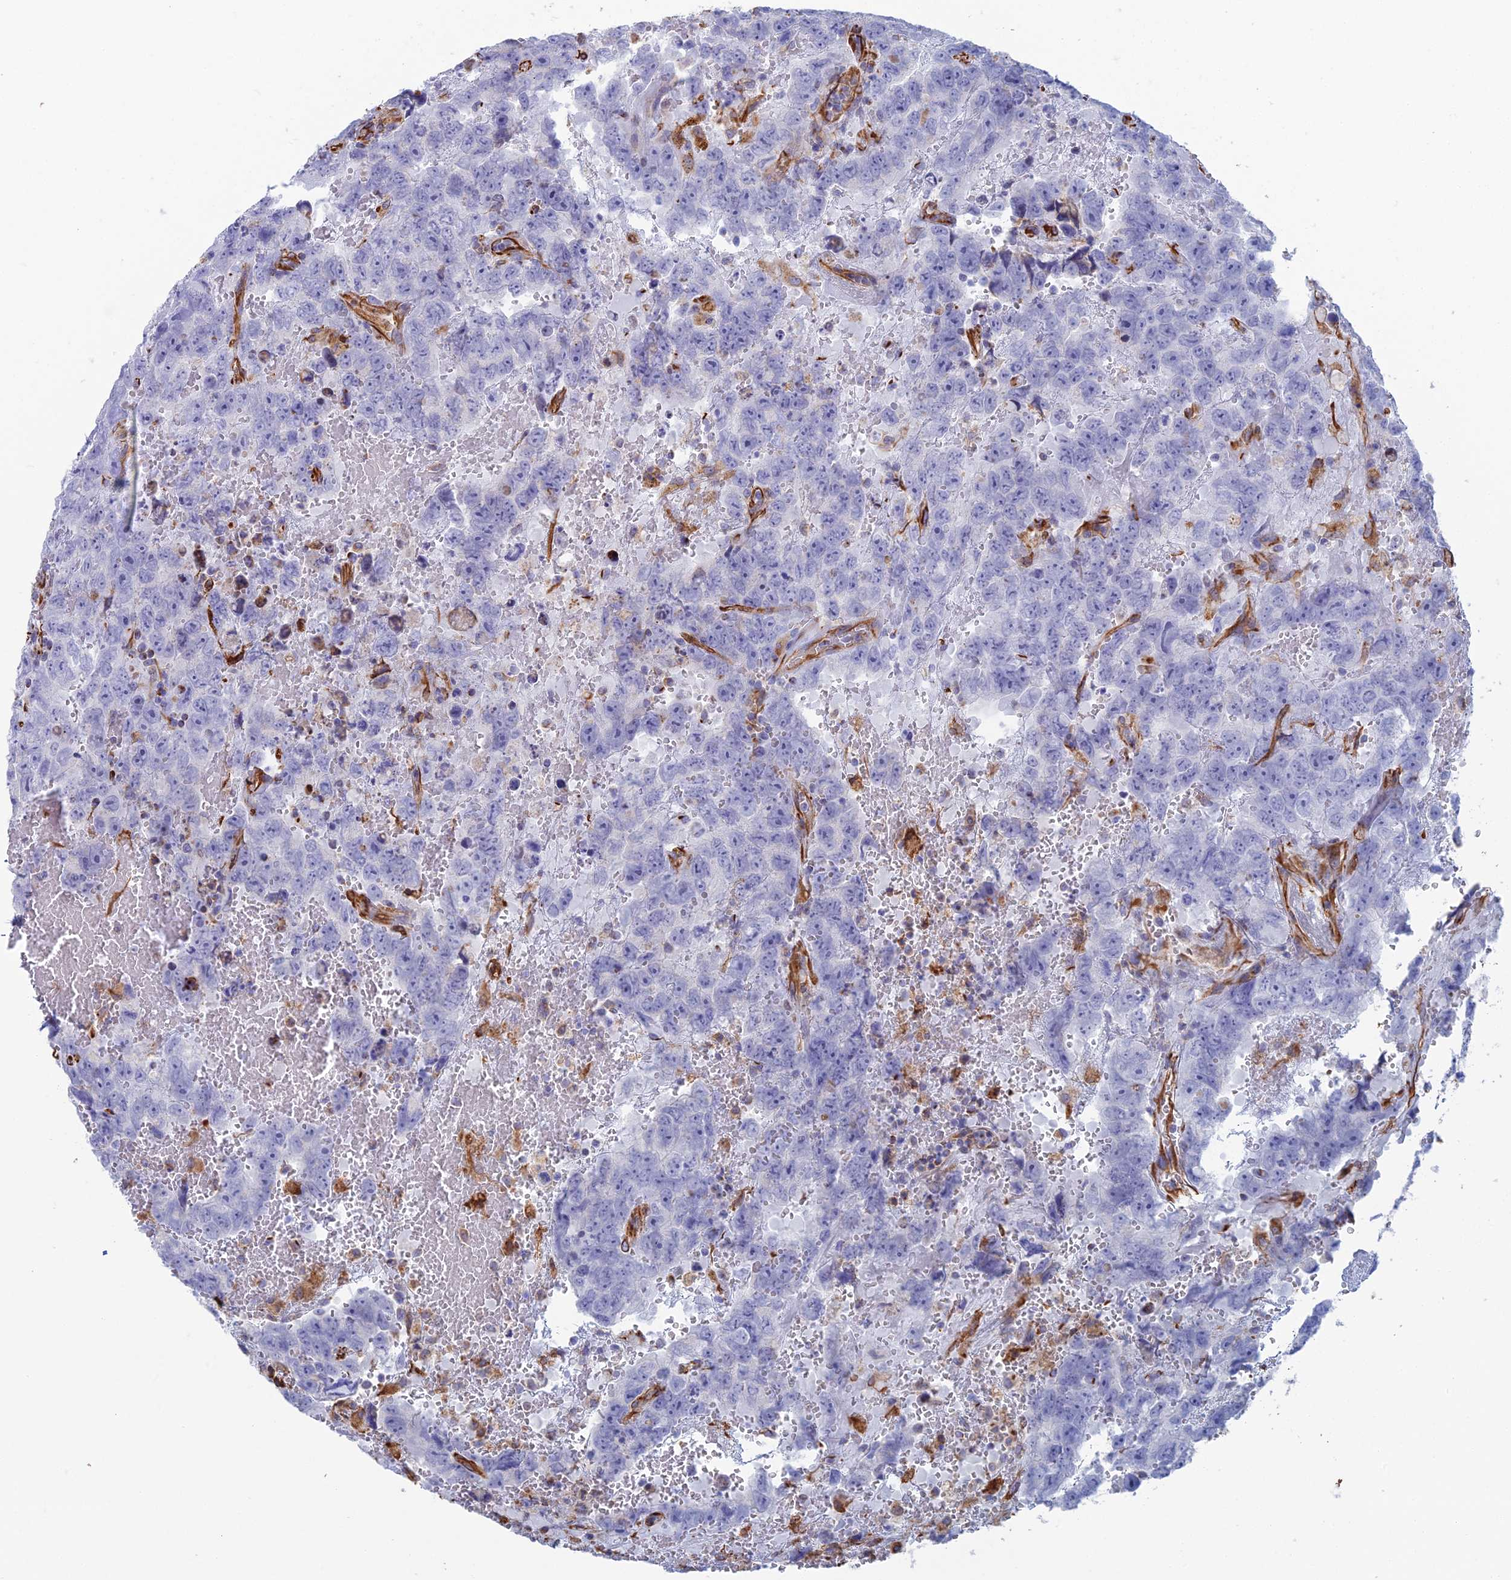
{"staining": {"intensity": "negative", "quantity": "none", "location": "none"}, "tissue": "testis cancer", "cell_type": "Tumor cells", "image_type": "cancer", "snomed": [{"axis": "morphology", "description": "Carcinoma, Embryonal, NOS"}, {"axis": "topography", "description": "Testis"}], "caption": "Immunohistochemistry micrograph of testis embryonal carcinoma stained for a protein (brown), which demonstrates no staining in tumor cells.", "gene": "CLVS2", "patient": {"sex": "male", "age": 45}}